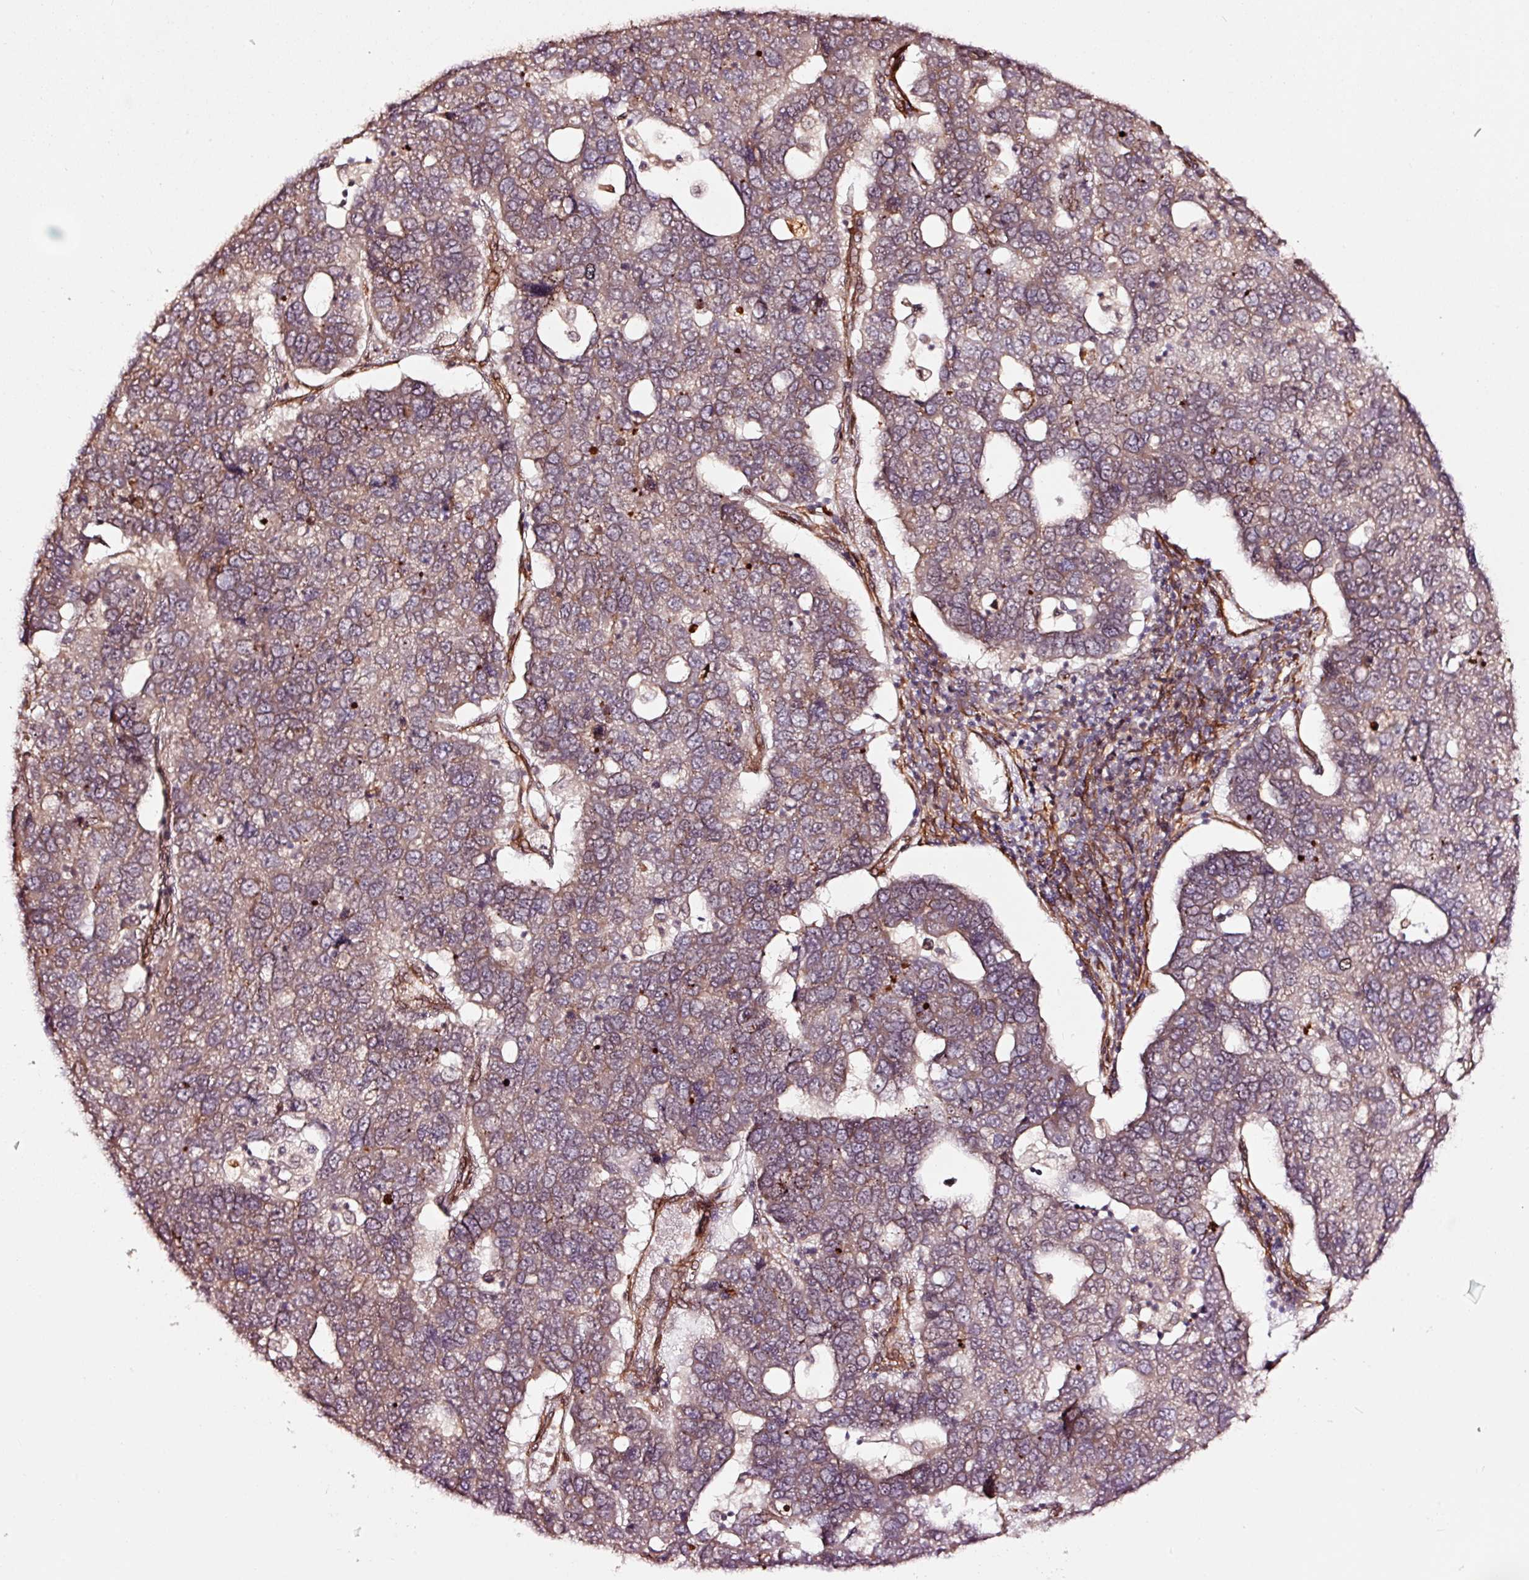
{"staining": {"intensity": "weak", "quantity": "25%-75%", "location": "cytoplasmic/membranous"}, "tissue": "pancreatic cancer", "cell_type": "Tumor cells", "image_type": "cancer", "snomed": [{"axis": "morphology", "description": "Adenocarcinoma, NOS"}, {"axis": "topography", "description": "Pancreas"}], "caption": "This micrograph exhibits adenocarcinoma (pancreatic) stained with IHC to label a protein in brown. The cytoplasmic/membranous of tumor cells show weak positivity for the protein. Nuclei are counter-stained blue.", "gene": "TPM1", "patient": {"sex": "female", "age": 61}}